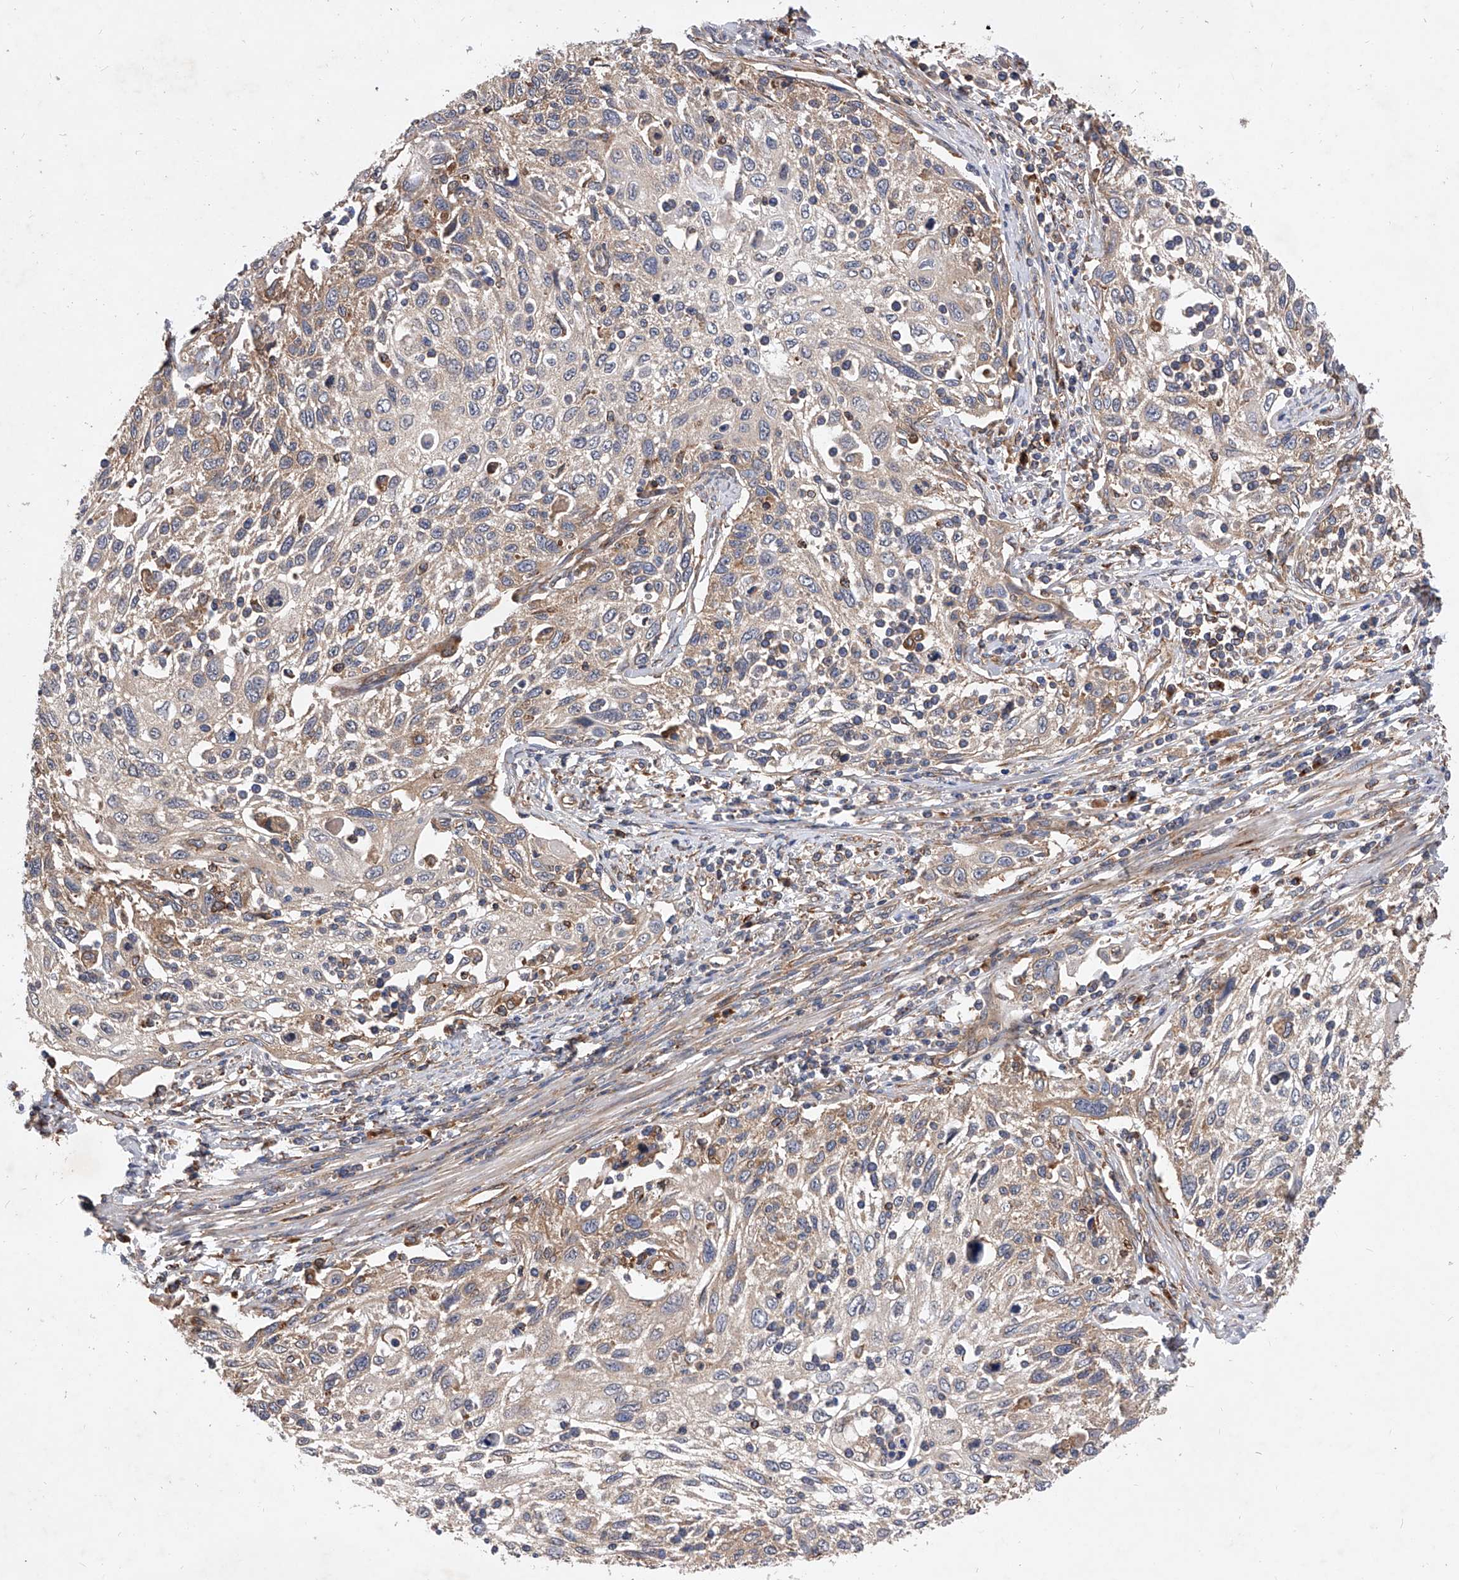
{"staining": {"intensity": "weak", "quantity": "25%-75%", "location": "cytoplasmic/membranous"}, "tissue": "cervical cancer", "cell_type": "Tumor cells", "image_type": "cancer", "snomed": [{"axis": "morphology", "description": "Squamous cell carcinoma, NOS"}, {"axis": "topography", "description": "Cervix"}], "caption": "Protein staining by immunohistochemistry reveals weak cytoplasmic/membranous staining in about 25%-75% of tumor cells in cervical cancer (squamous cell carcinoma). Using DAB (3,3'-diaminobenzidine) (brown) and hematoxylin (blue) stains, captured at high magnification using brightfield microscopy.", "gene": "CFAP410", "patient": {"sex": "female", "age": 70}}